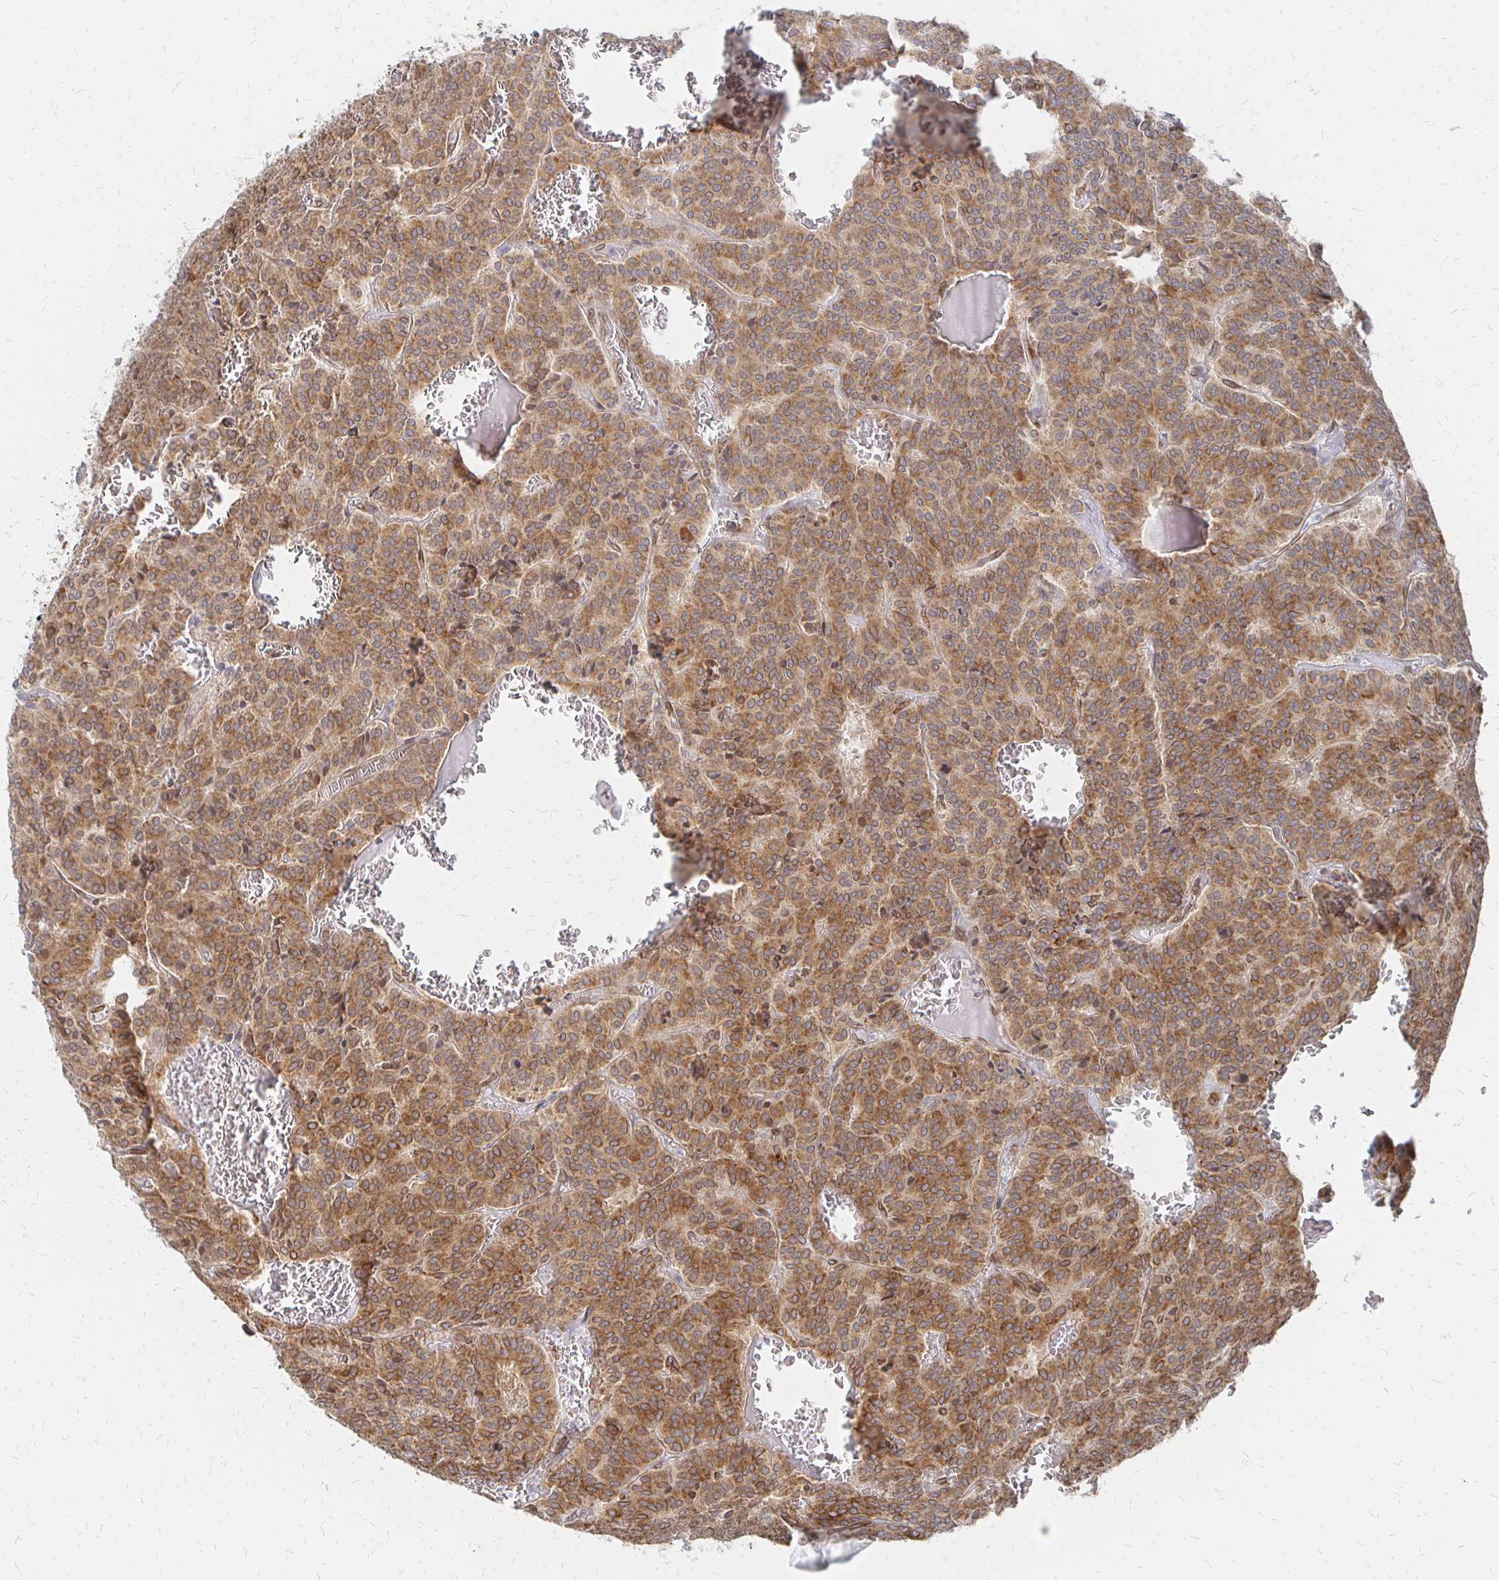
{"staining": {"intensity": "moderate", "quantity": ">75%", "location": "cytoplasmic/membranous,nuclear"}, "tissue": "carcinoid", "cell_type": "Tumor cells", "image_type": "cancer", "snomed": [{"axis": "morphology", "description": "Carcinoid, malignant, NOS"}, {"axis": "topography", "description": "Lung"}], "caption": "The photomicrograph shows immunohistochemical staining of carcinoid (malignant). There is moderate cytoplasmic/membranous and nuclear staining is seen in approximately >75% of tumor cells.", "gene": "PELI3", "patient": {"sex": "male", "age": 70}}